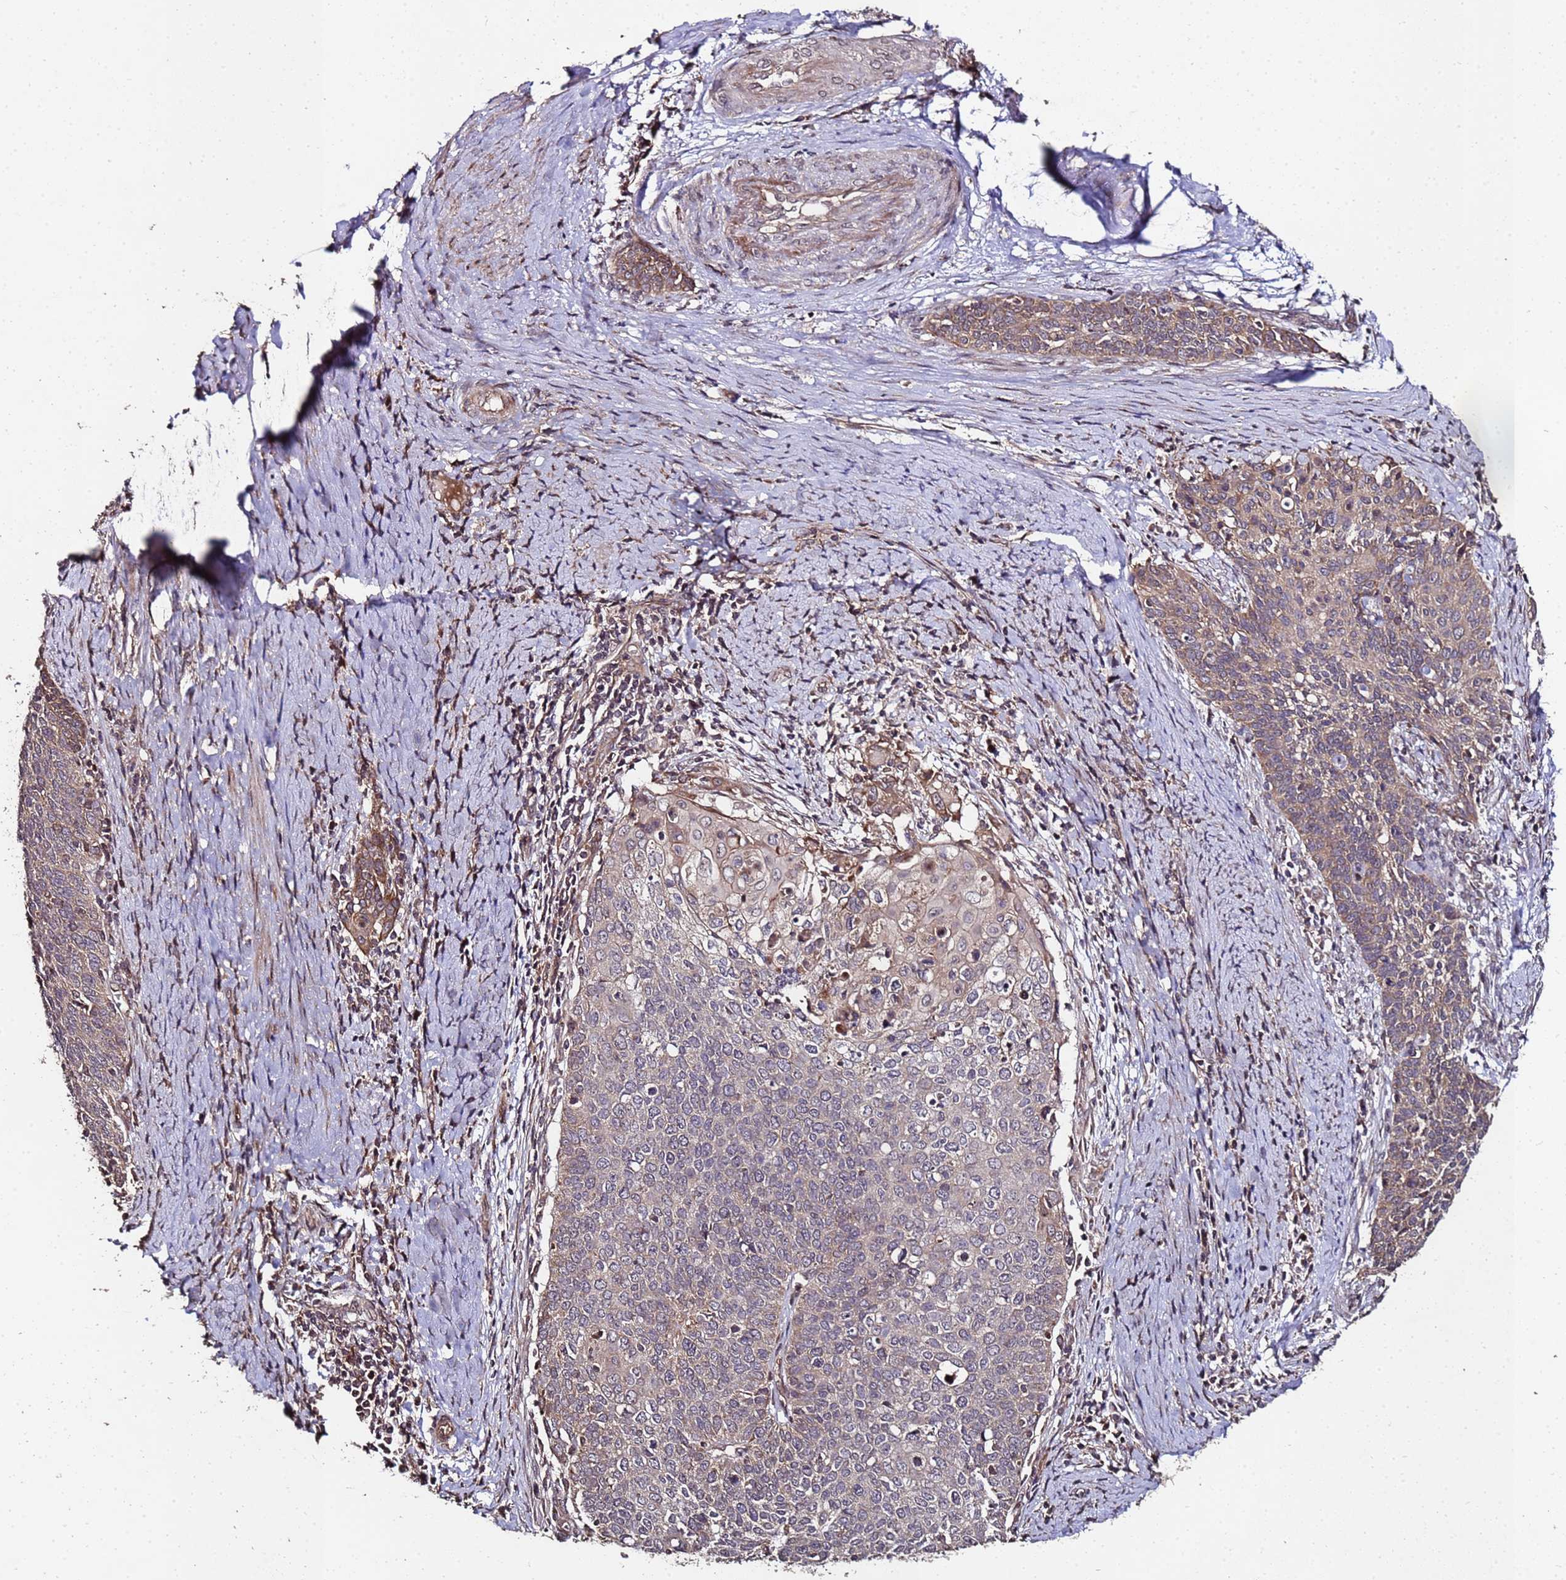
{"staining": {"intensity": "weak", "quantity": "25%-75%", "location": "cytoplasmic/membranous"}, "tissue": "cervical cancer", "cell_type": "Tumor cells", "image_type": "cancer", "snomed": [{"axis": "morphology", "description": "Squamous cell carcinoma, NOS"}, {"axis": "topography", "description": "Cervix"}], "caption": "A low amount of weak cytoplasmic/membranous expression is present in about 25%-75% of tumor cells in cervical cancer (squamous cell carcinoma) tissue.", "gene": "PRODH", "patient": {"sex": "female", "age": 39}}